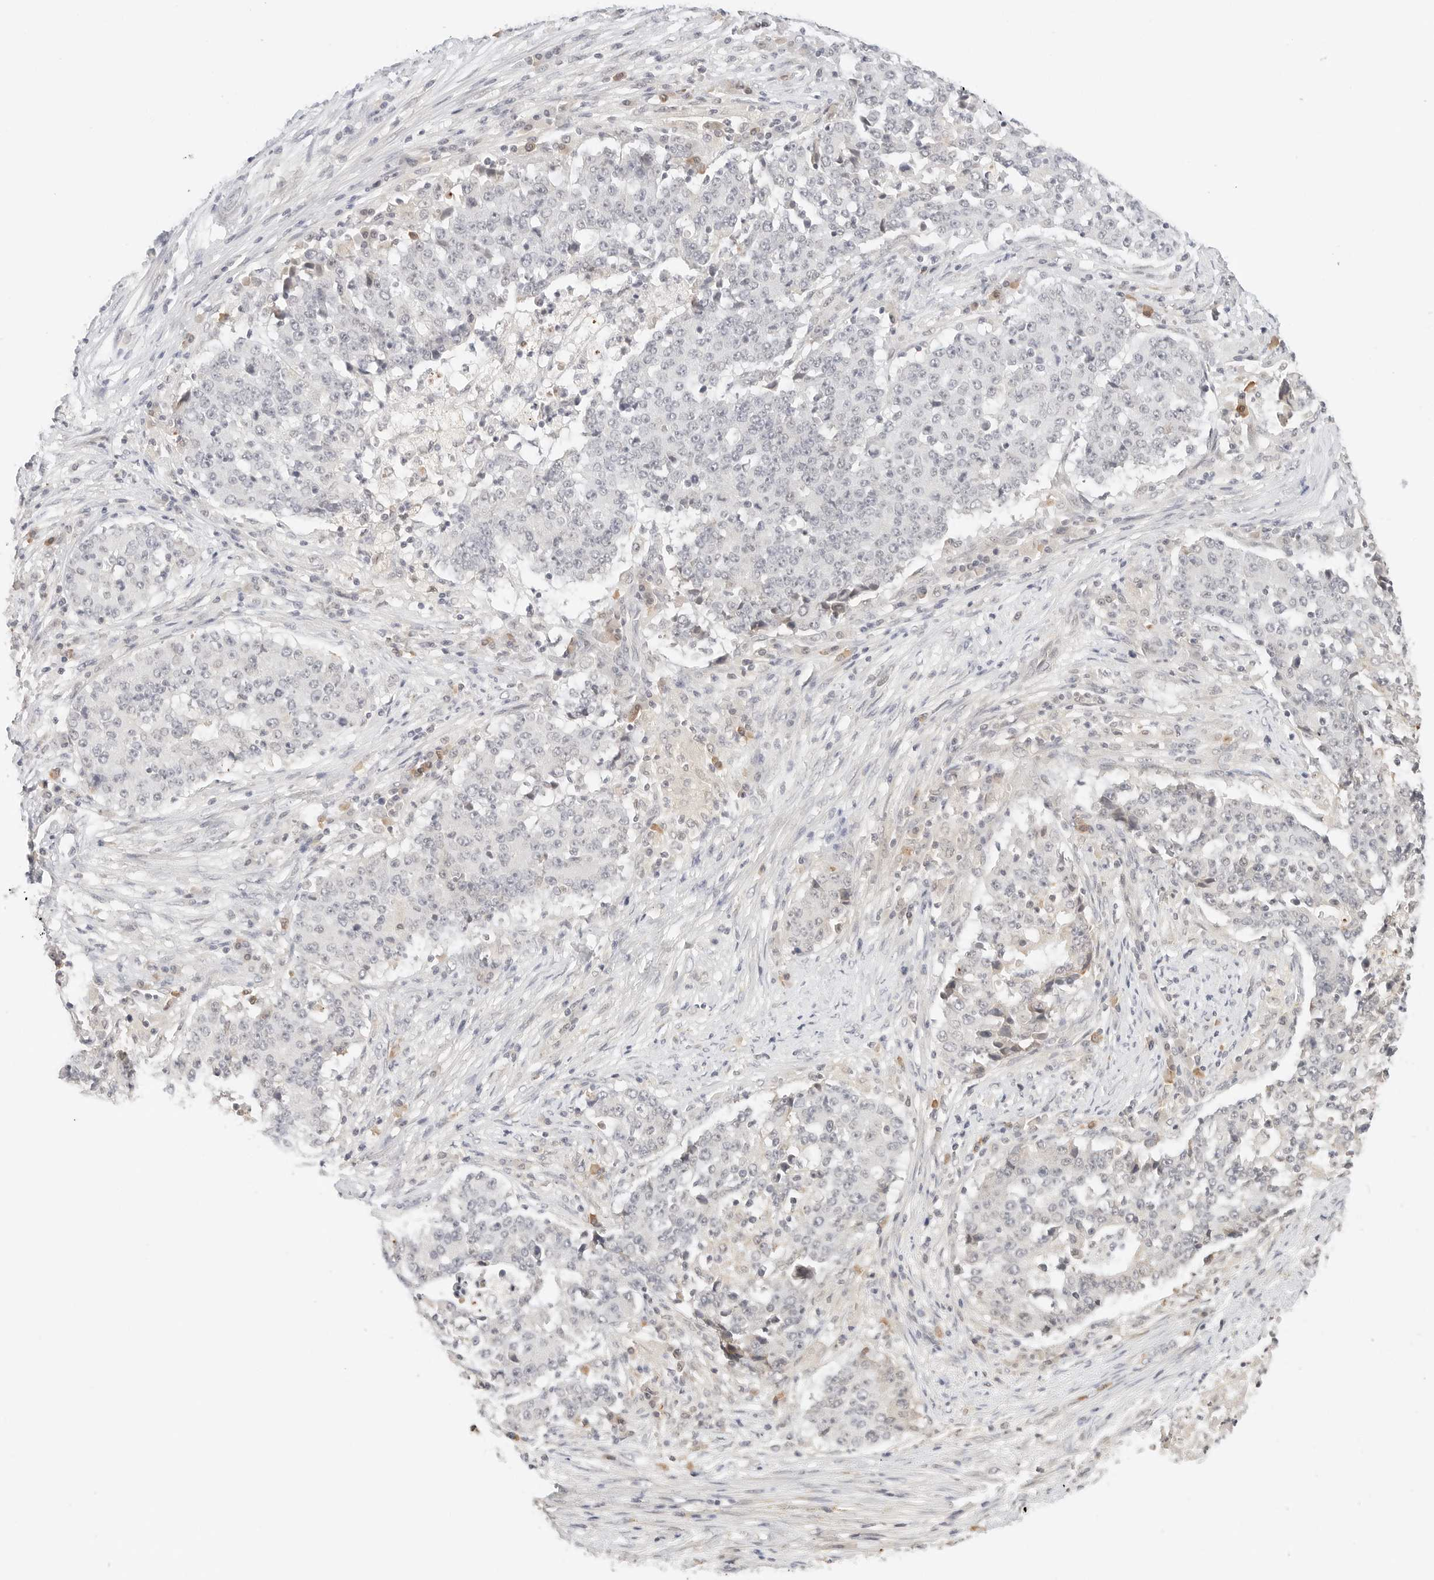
{"staining": {"intensity": "negative", "quantity": "none", "location": "none"}, "tissue": "stomach cancer", "cell_type": "Tumor cells", "image_type": "cancer", "snomed": [{"axis": "morphology", "description": "Adenocarcinoma, NOS"}, {"axis": "topography", "description": "Stomach"}], "caption": "Adenocarcinoma (stomach) was stained to show a protein in brown. There is no significant staining in tumor cells.", "gene": "SEPTIN4", "patient": {"sex": "male", "age": 59}}